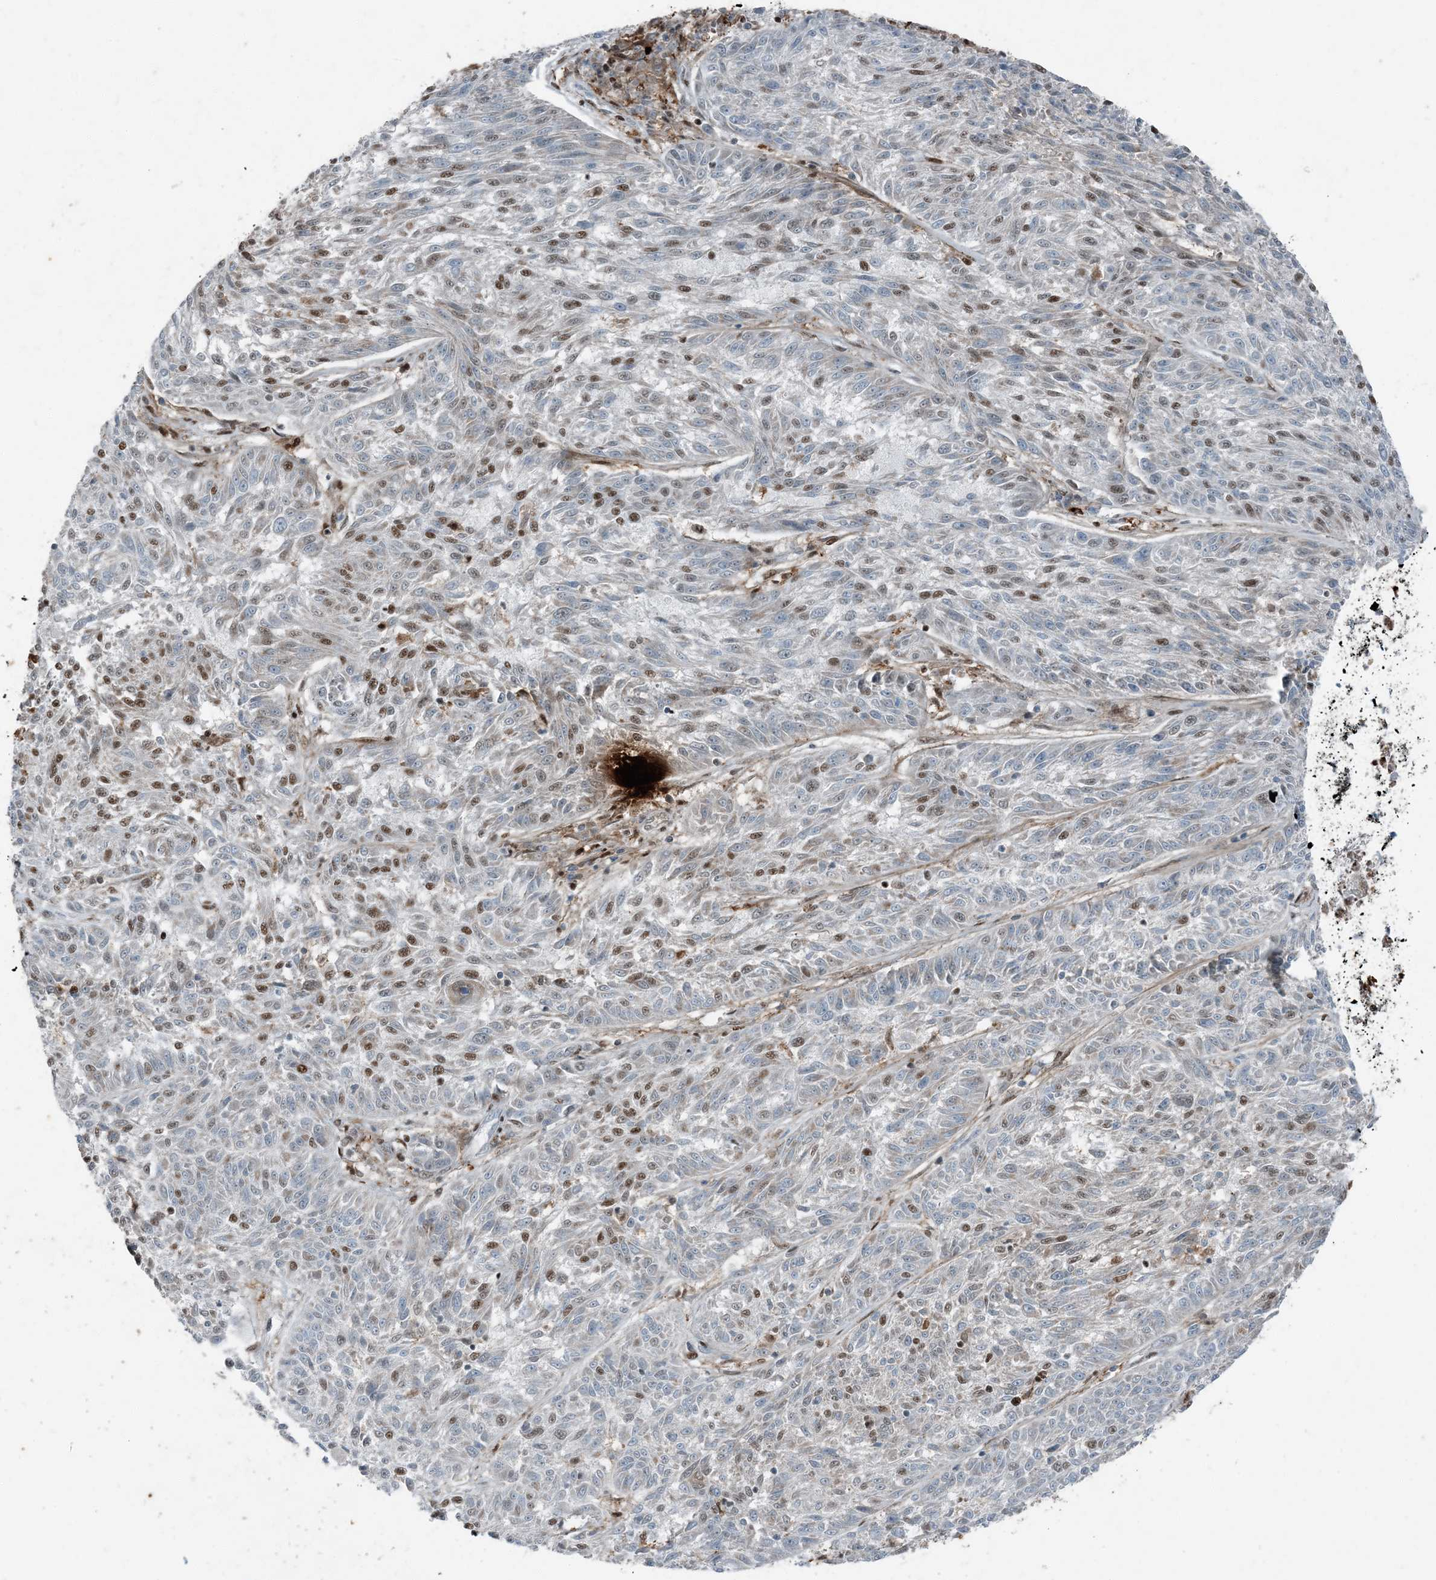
{"staining": {"intensity": "moderate", "quantity": "<25%", "location": "nuclear"}, "tissue": "melanoma", "cell_type": "Tumor cells", "image_type": "cancer", "snomed": [{"axis": "morphology", "description": "Malignant melanoma, NOS"}, {"axis": "topography", "description": "Skin"}], "caption": "High-power microscopy captured an IHC micrograph of melanoma, revealing moderate nuclear staining in about <25% of tumor cells.", "gene": "TADA2B", "patient": {"sex": "male", "age": 53}}